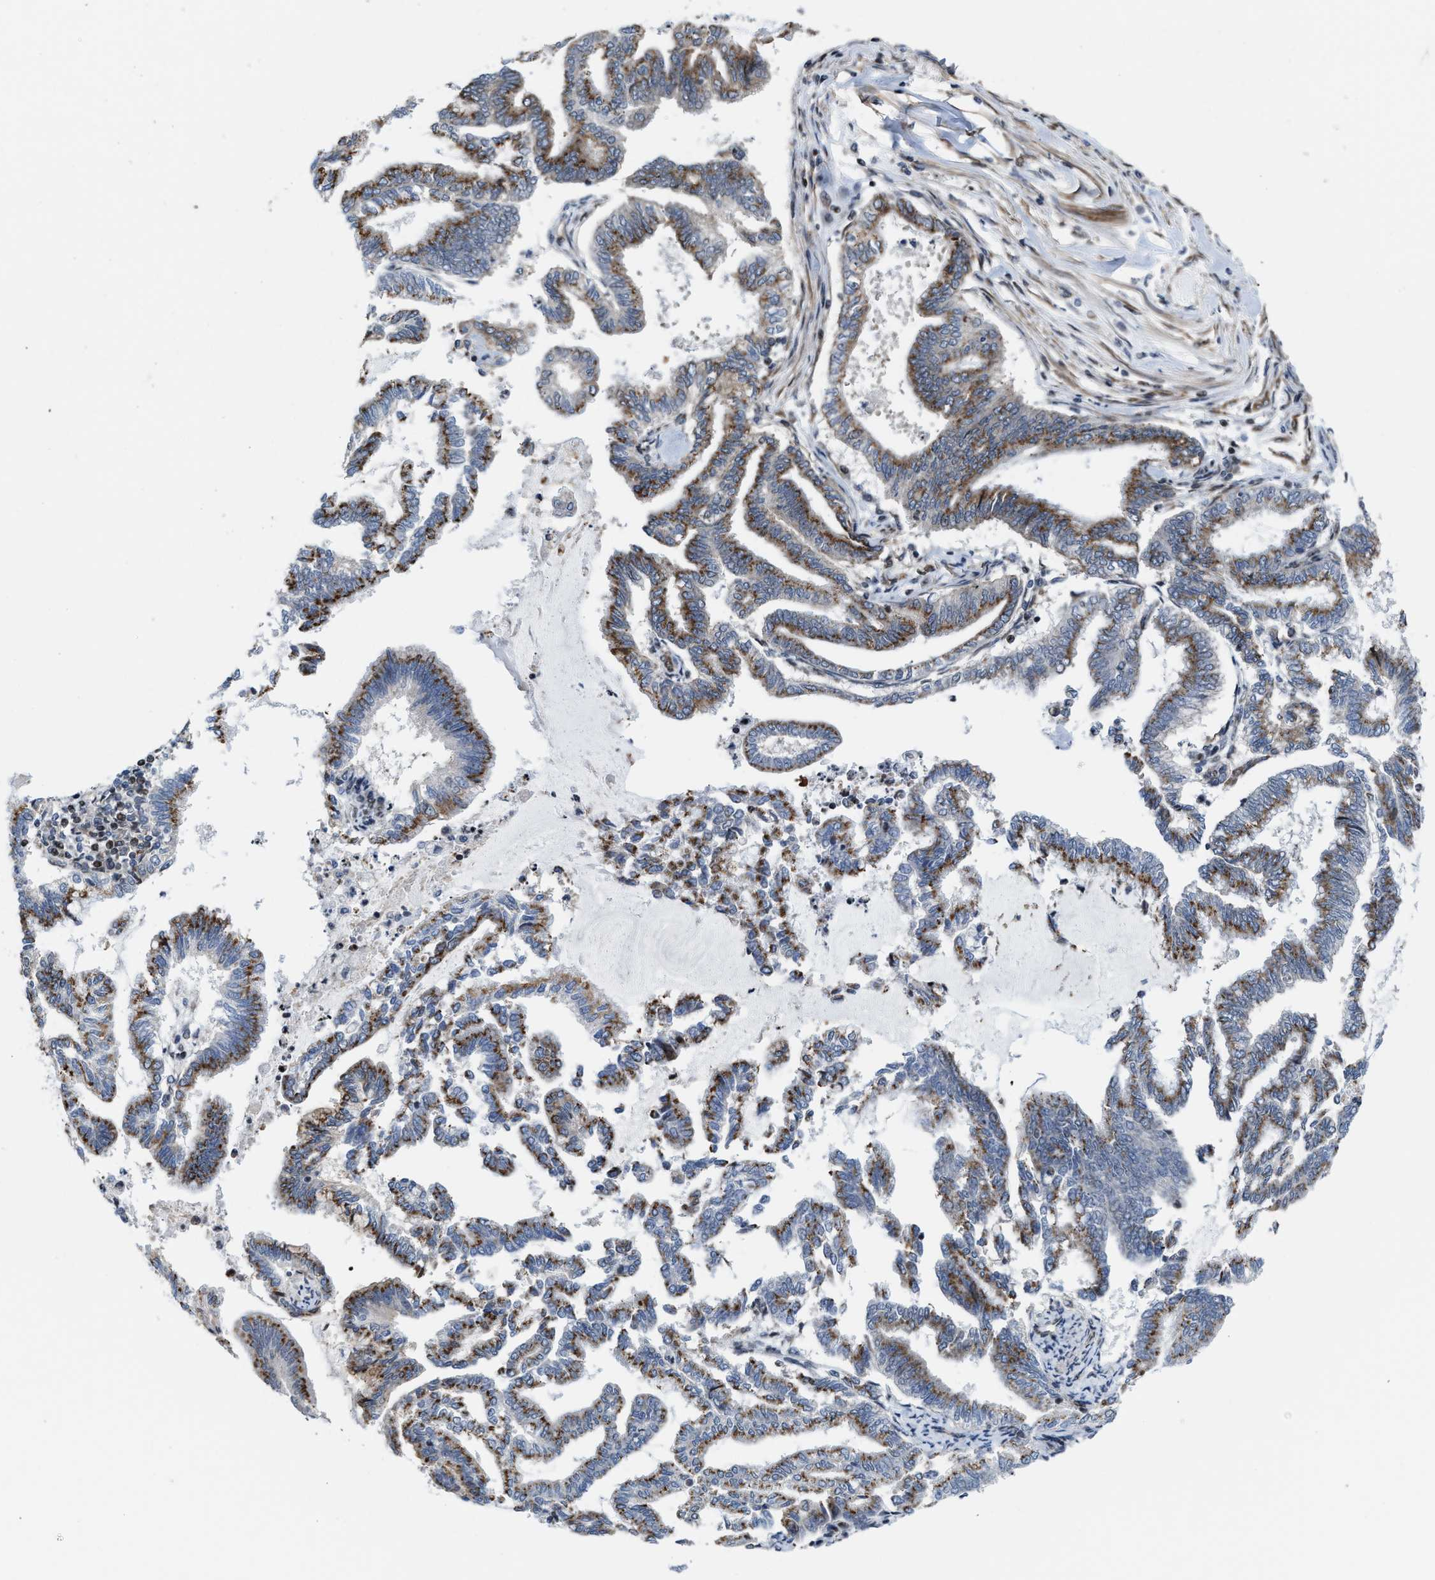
{"staining": {"intensity": "moderate", "quantity": ">75%", "location": "cytoplasmic/membranous"}, "tissue": "endometrial cancer", "cell_type": "Tumor cells", "image_type": "cancer", "snomed": [{"axis": "morphology", "description": "Adenocarcinoma, NOS"}, {"axis": "topography", "description": "Endometrium"}], "caption": "IHC image of neoplastic tissue: human endometrial adenocarcinoma stained using immunohistochemistry (IHC) exhibits medium levels of moderate protein expression localized specifically in the cytoplasmic/membranous of tumor cells, appearing as a cytoplasmic/membranous brown color.", "gene": "TGFB1I1", "patient": {"sex": "female", "age": 79}}